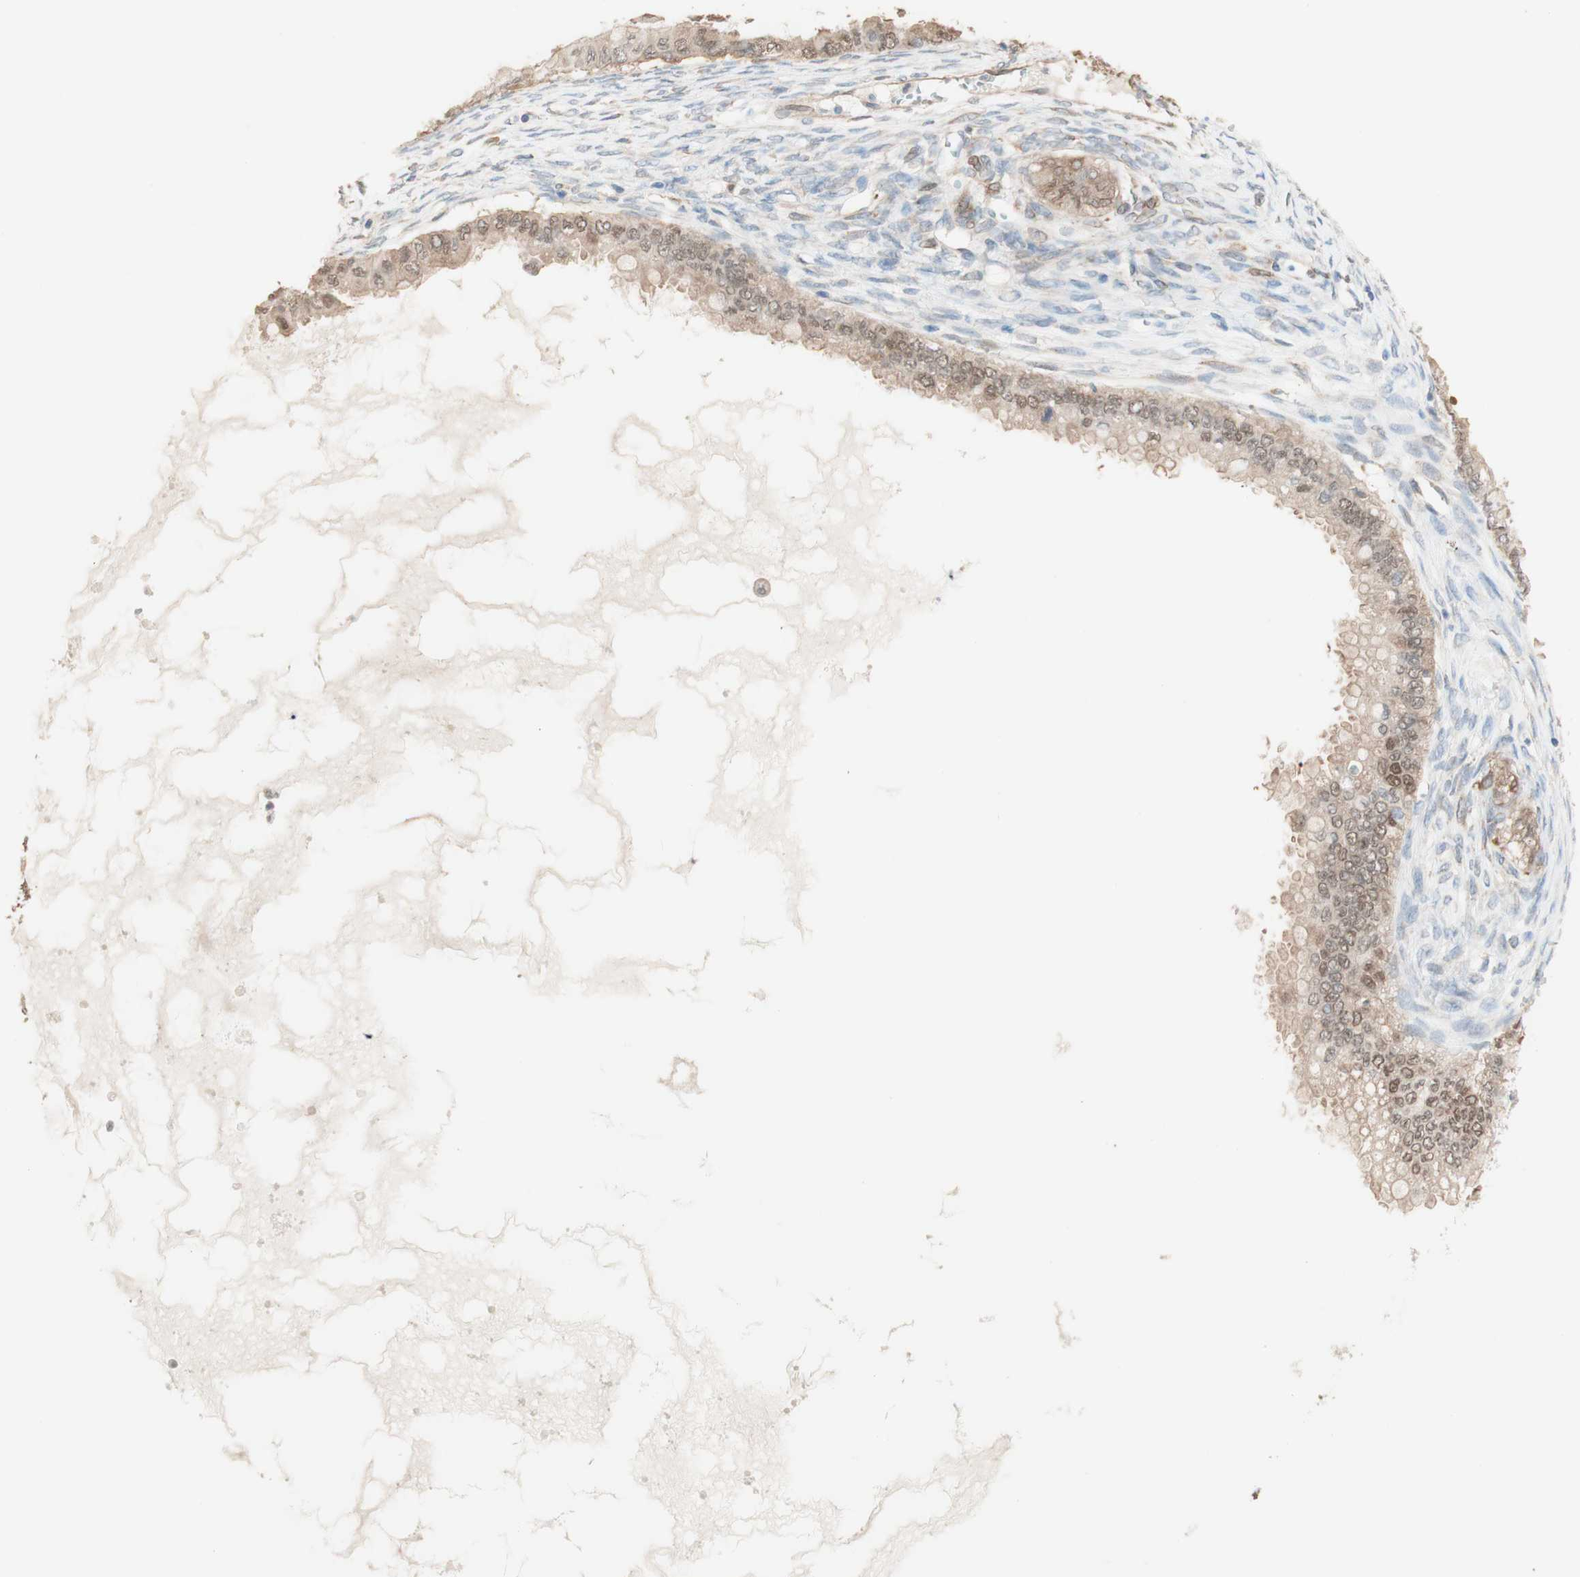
{"staining": {"intensity": "weak", "quantity": "25%-75%", "location": "cytoplasmic/membranous,nuclear"}, "tissue": "ovarian cancer", "cell_type": "Tumor cells", "image_type": "cancer", "snomed": [{"axis": "morphology", "description": "Cystadenocarcinoma, mucinous, NOS"}, {"axis": "topography", "description": "Ovary"}], "caption": "The photomicrograph reveals immunohistochemical staining of ovarian cancer (mucinous cystadenocarcinoma). There is weak cytoplasmic/membranous and nuclear staining is appreciated in about 25%-75% of tumor cells.", "gene": "COMT", "patient": {"sex": "female", "age": 80}}